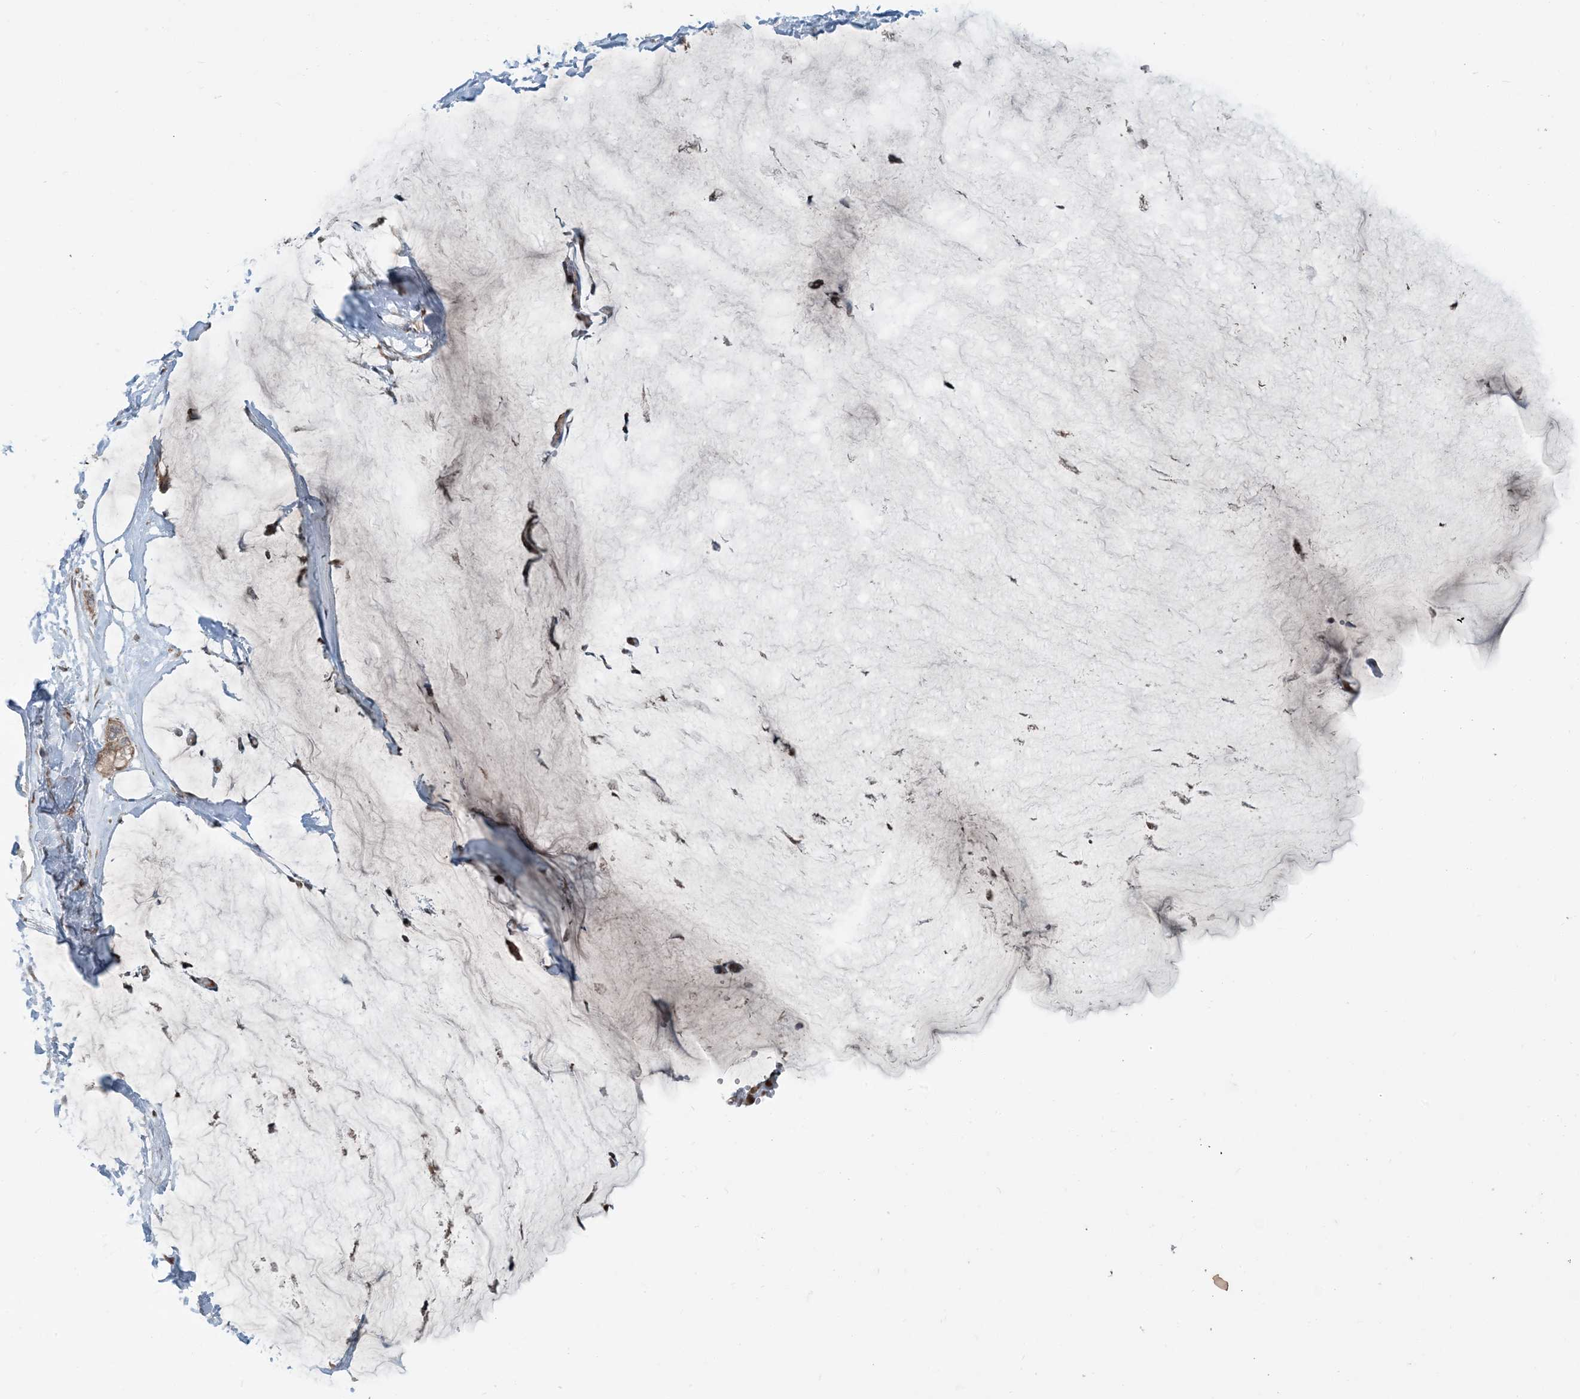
{"staining": {"intensity": "weak", "quantity": ">75%", "location": "cytoplasmic/membranous"}, "tissue": "ovarian cancer", "cell_type": "Tumor cells", "image_type": "cancer", "snomed": [{"axis": "morphology", "description": "Cystadenocarcinoma, mucinous, NOS"}, {"axis": "topography", "description": "Ovary"}], "caption": "Immunohistochemical staining of human ovarian mucinous cystadenocarcinoma reveals weak cytoplasmic/membranous protein staining in about >75% of tumor cells.", "gene": "EDEM2", "patient": {"sex": "female", "age": 39}}